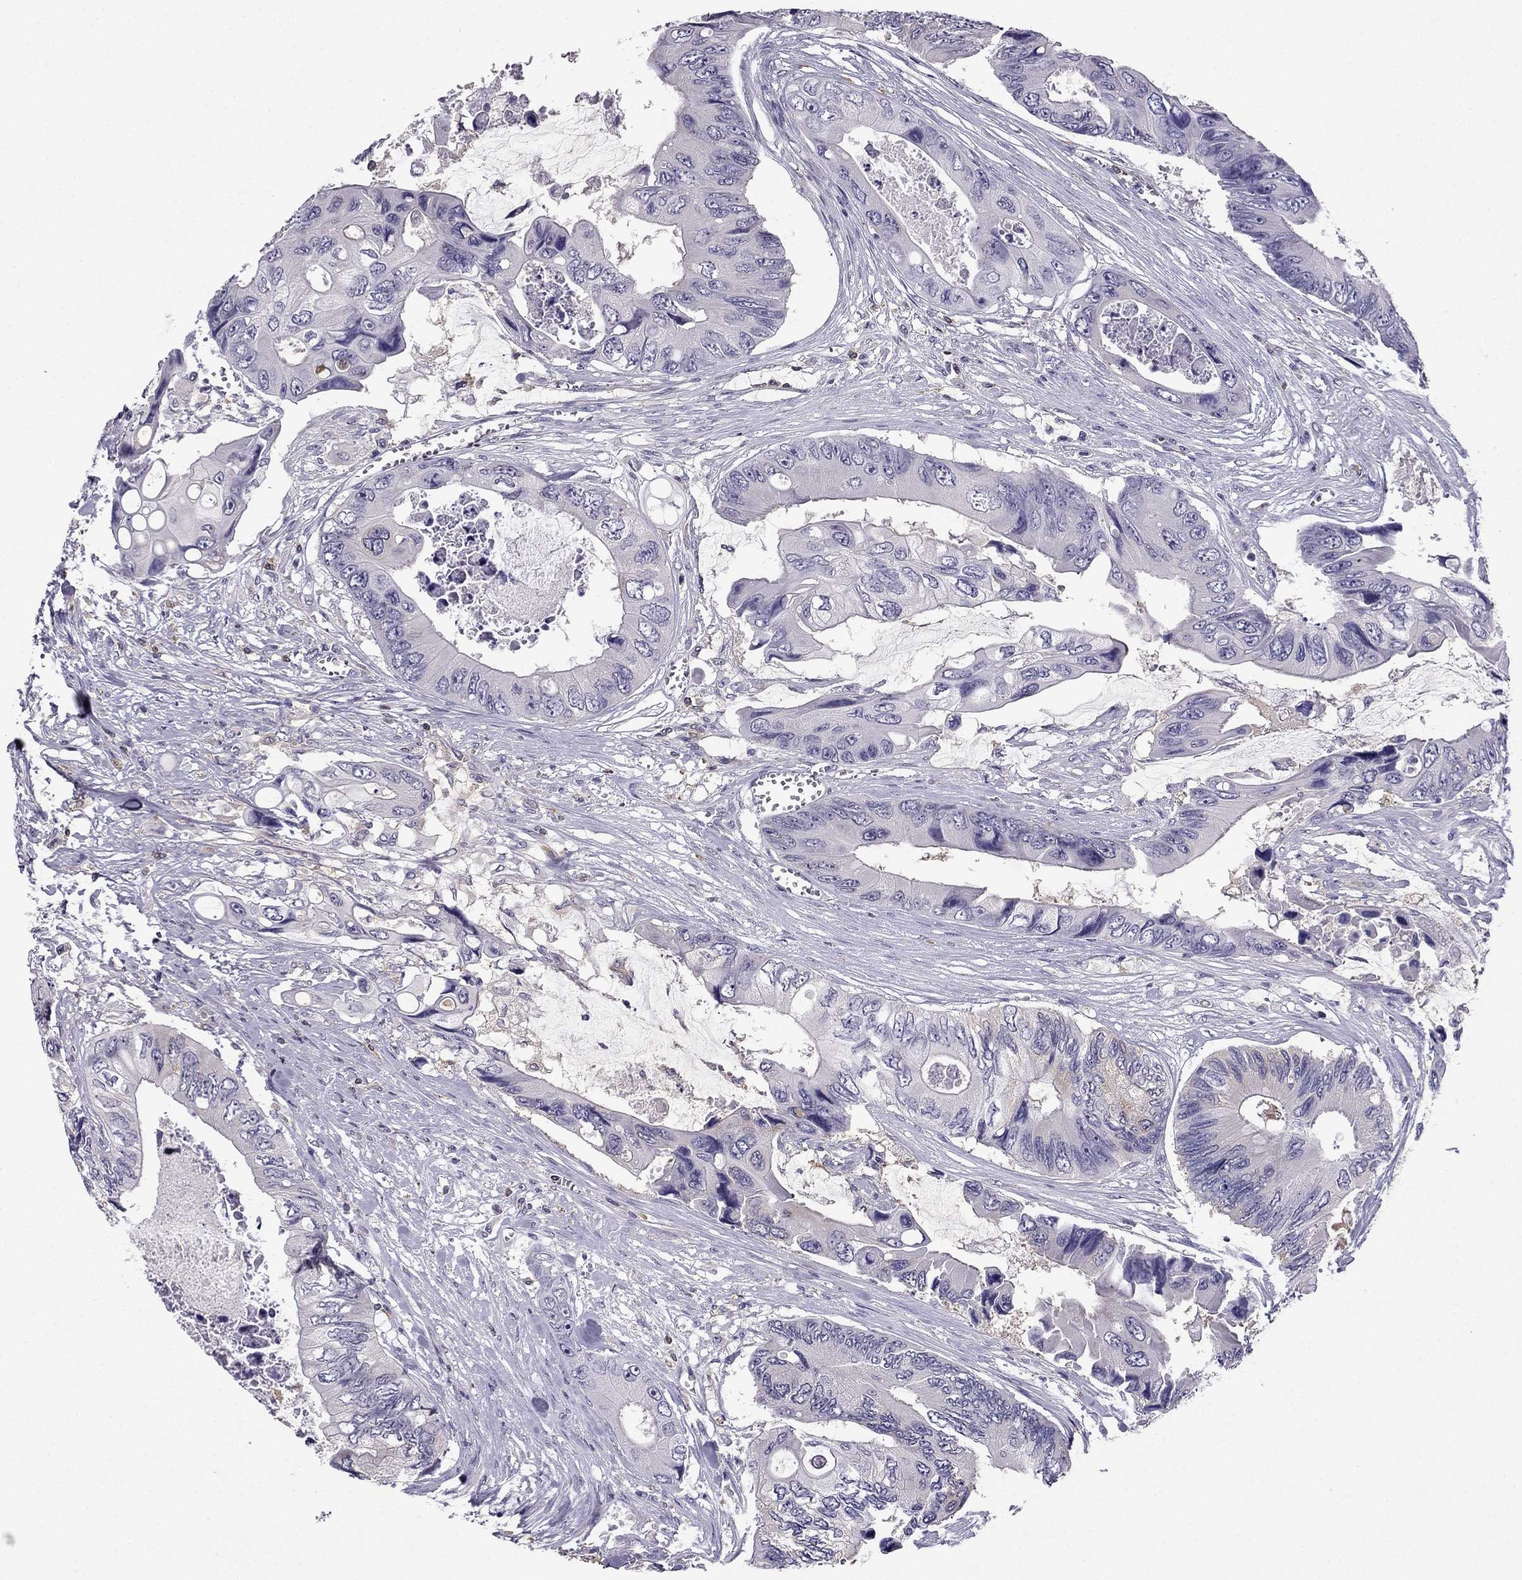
{"staining": {"intensity": "negative", "quantity": "none", "location": "none"}, "tissue": "colorectal cancer", "cell_type": "Tumor cells", "image_type": "cancer", "snomed": [{"axis": "morphology", "description": "Adenocarcinoma, NOS"}, {"axis": "topography", "description": "Rectum"}], "caption": "High power microscopy micrograph of an immunohistochemistry (IHC) image of colorectal cancer, revealing no significant expression in tumor cells. Brightfield microscopy of immunohistochemistry stained with DAB (brown) and hematoxylin (blue), captured at high magnification.", "gene": "CCK", "patient": {"sex": "male", "age": 63}}